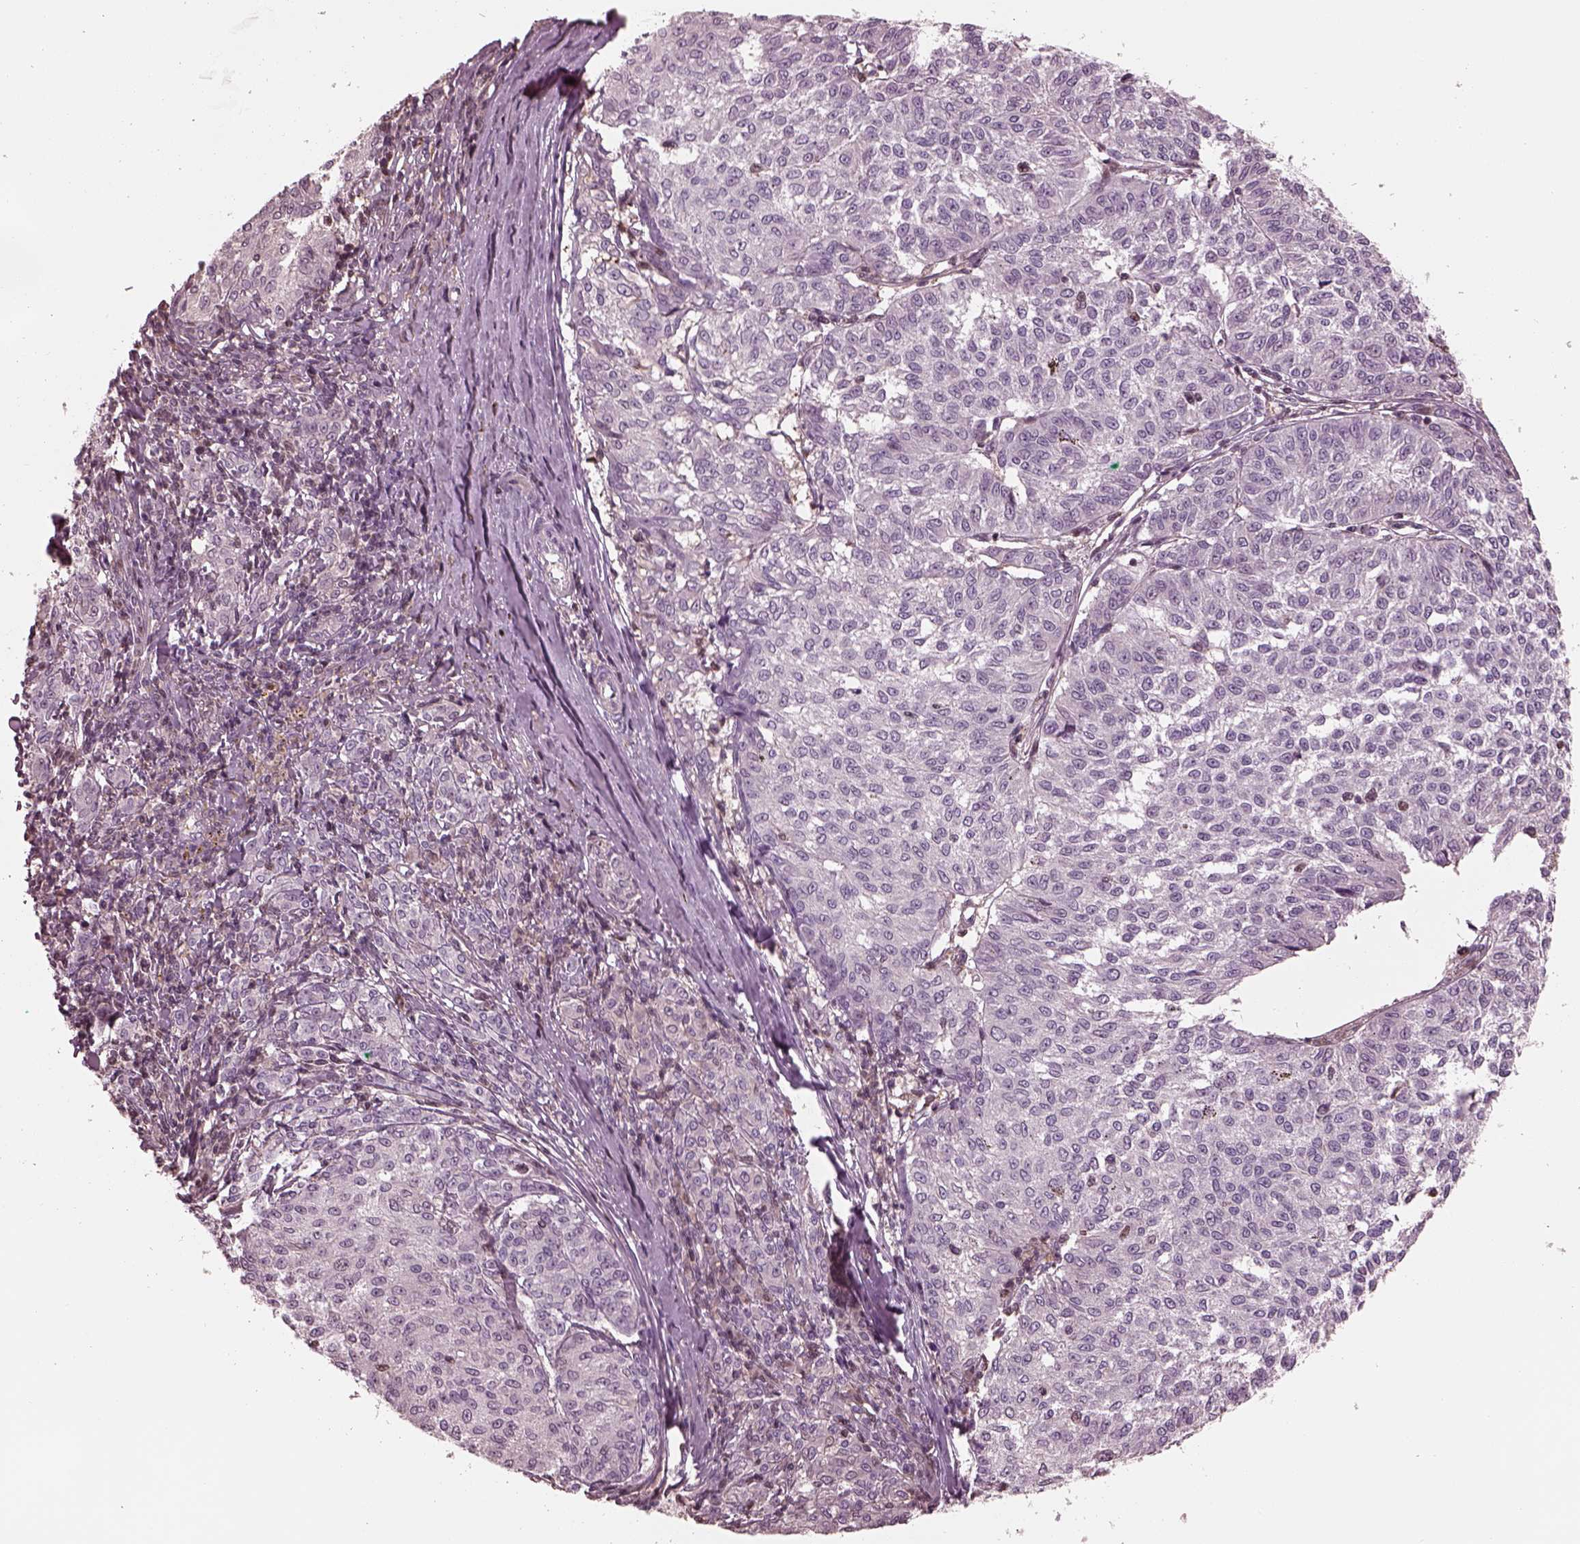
{"staining": {"intensity": "negative", "quantity": "none", "location": "none"}, "tissue": "melanoma", "cell_type": "Tumor cells", "image_type": "cancer", "snomed": [{"axis": "morphology", "description": "Malignant melanoma, NOS"}, {"axis": "topography", "description": "Skin"}], "caption": "Immunohistochemistry (IHC) image of neoplastic tissue: melanoma stained with DAB displays no significant protein expression in tumor cells.", "gene": "BFSP1", "patient": {"sex": "female", "age": 72}}